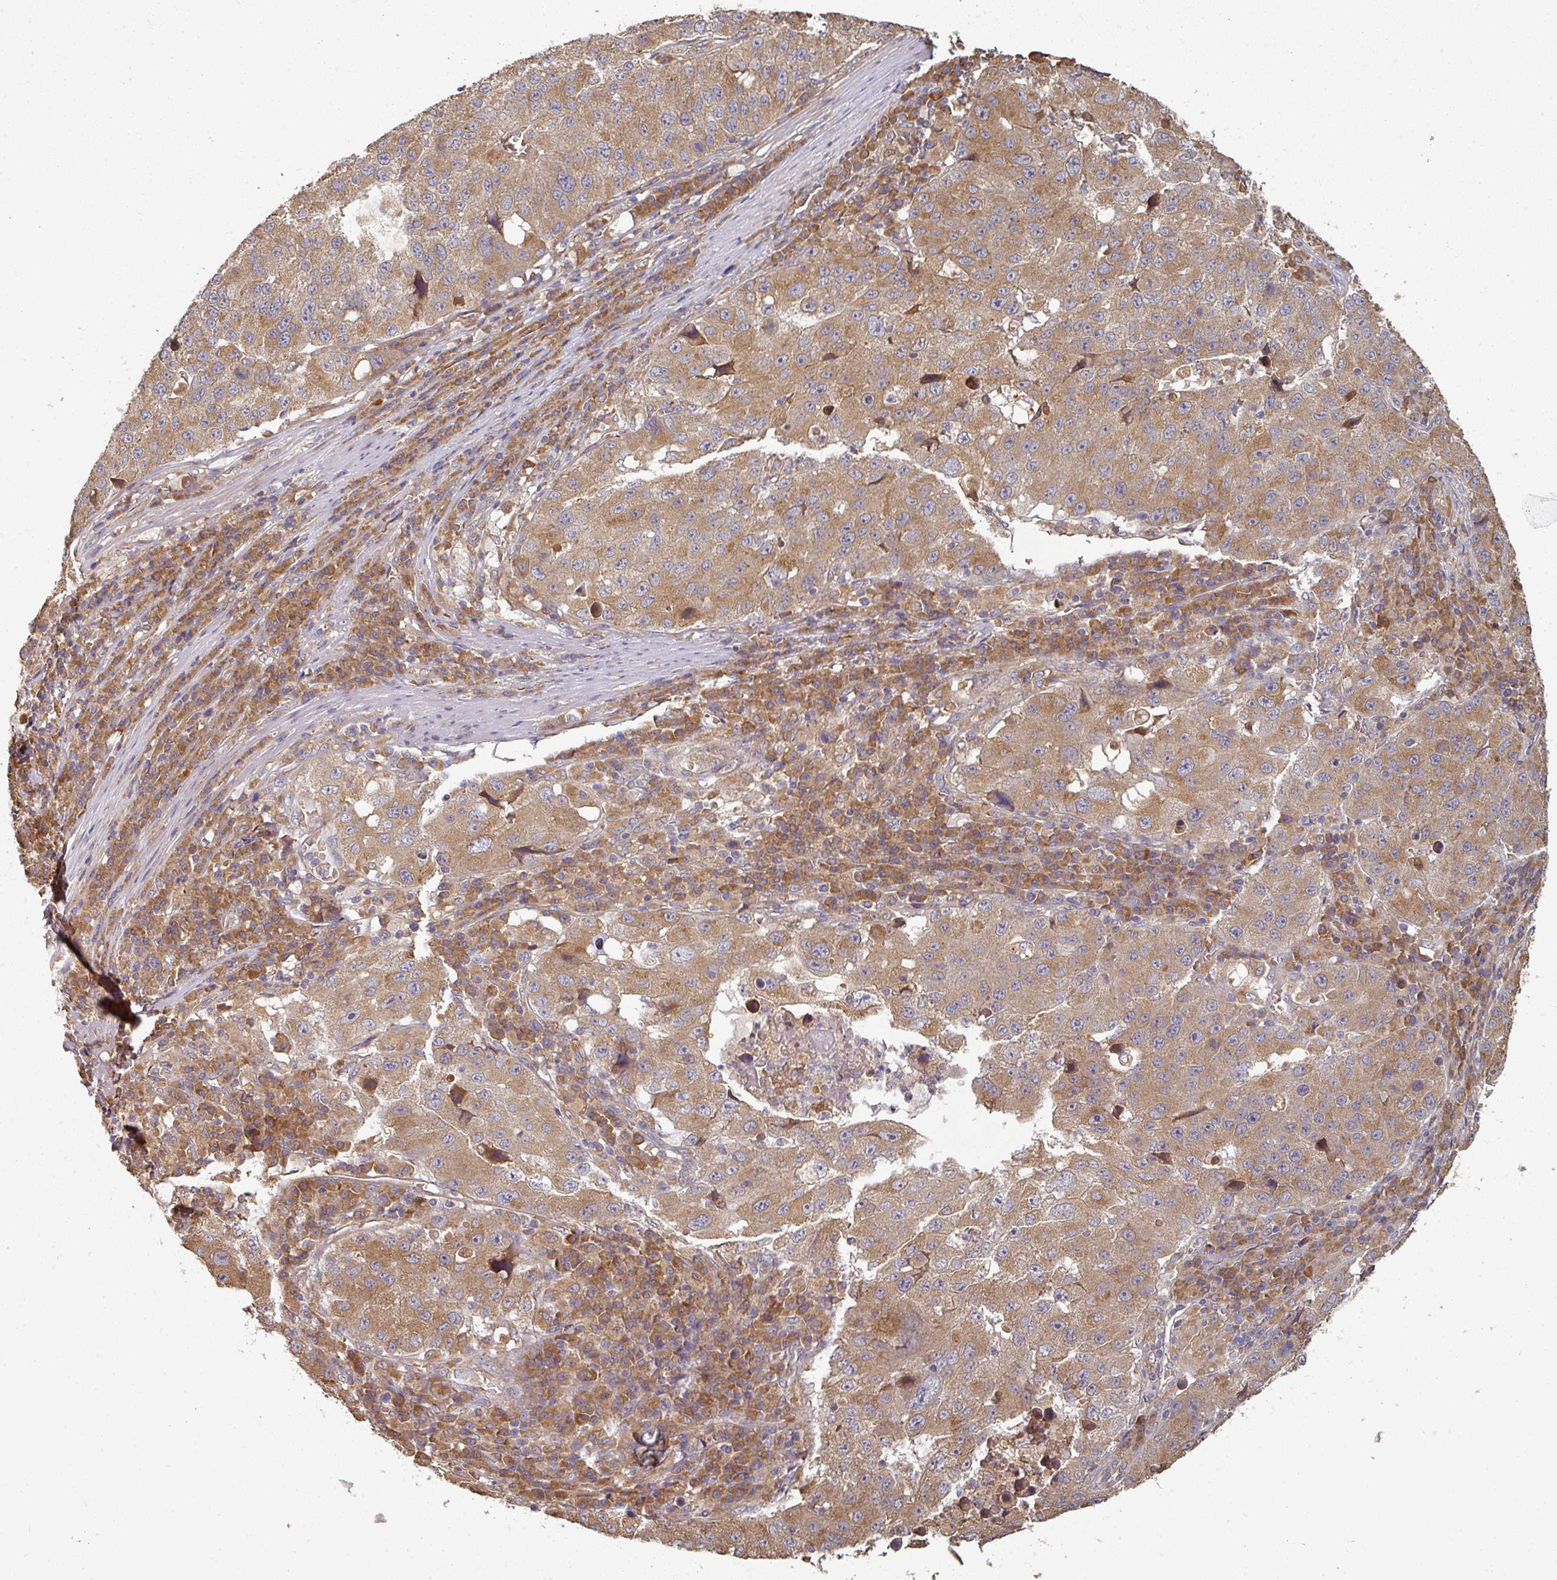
{"staining": {"intensity": "moderate", "quantity": ">75%", "location": "cytoplasmic/membranous"}, "tissue": "stomach cancer", "cell_type": "Tumor cells", "image_type": "cancer", "snomed": [{"axis": "morphology", "description": "Adenocarcinoma, NOS"}, {"axis": "topography", "description": "Stomach"}], "caption": "Stomach adenocarcinoma tissue exhibits moderate cytoplasmic/membranous positivity in approximately >75% of tumor cells, visualized by immunohistochemistry.", "gene": "EDEM2", "patient": {"sex": "male", "age": 71}}